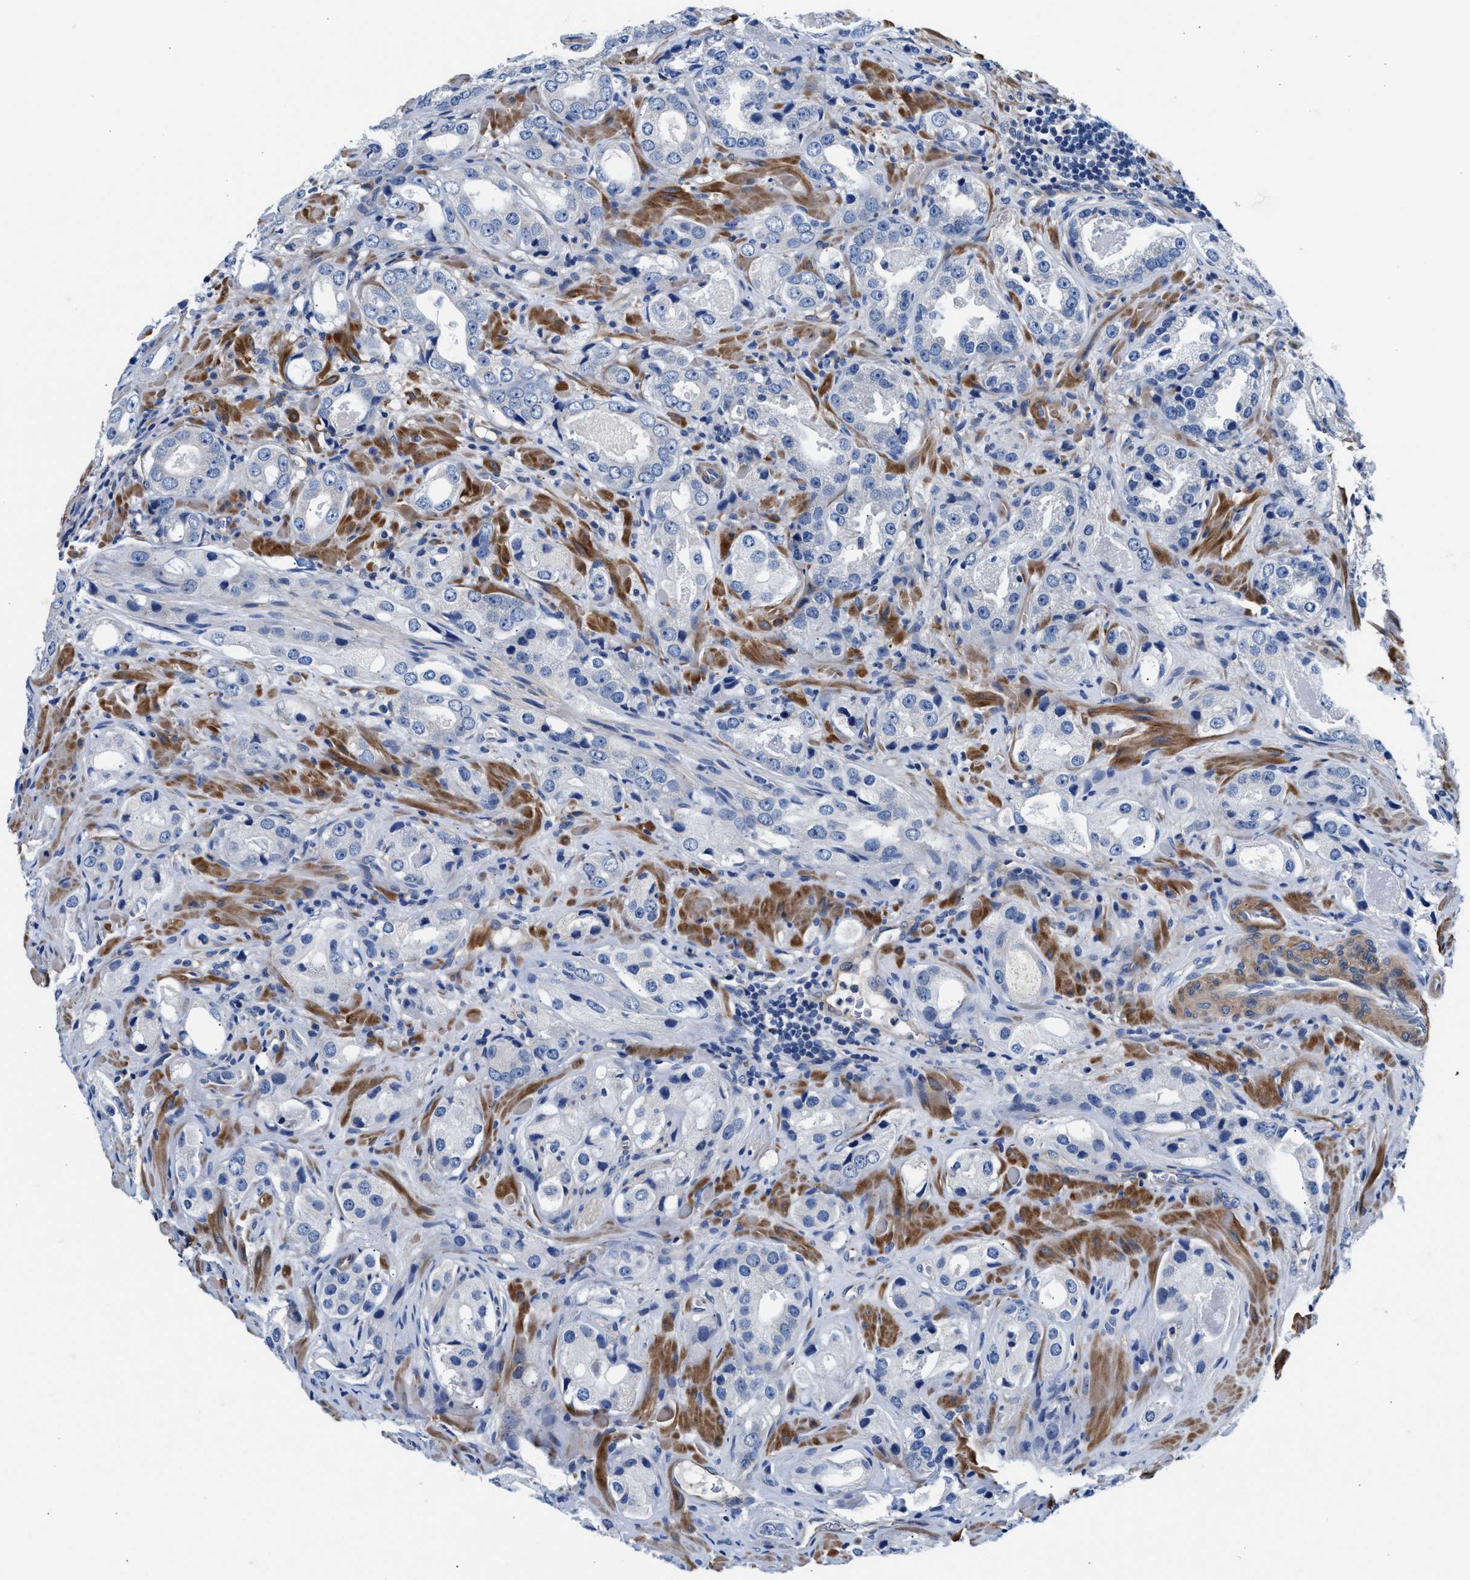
{"staining": {"intensity": "negative", "quantity": "none", "location": "none"}, "tissue": "prostate cancer", "cell_type": "Tumor cells", "image_type": "cancer", "snomed": [{"axis": "morphology", "description": "Adenocarcinoma, High grade"}, {"axis": "topography", "description": "Prostate"}], "caption": "DAB (3,3'-diaminobenzidine) immunohistochemical staining of prostate cancer (adenocarcinoma (high-grade)) reveals no significant positivity in tumor cells.", "gene": "PARG", "patient": {"sex": "male", "age": 63}}